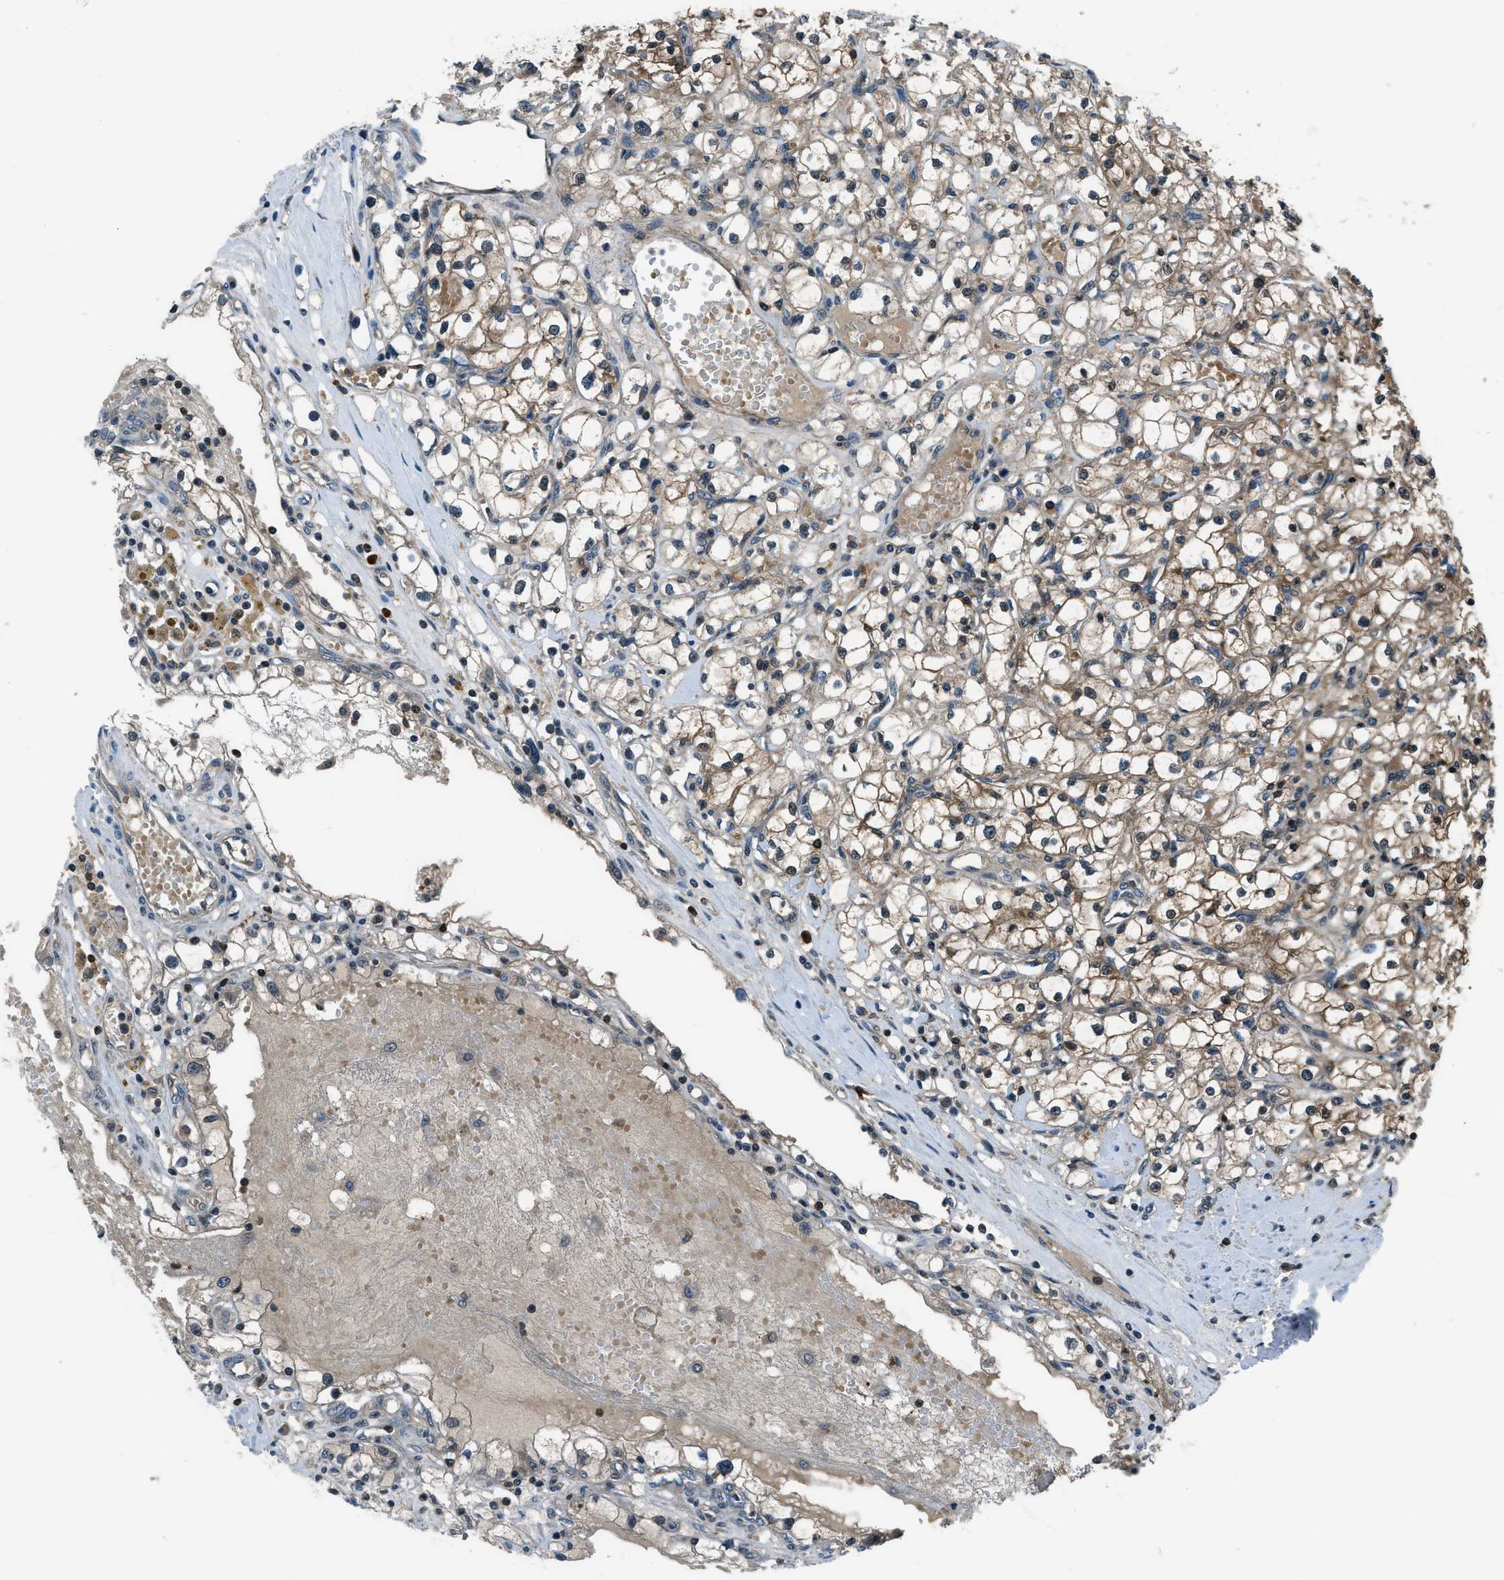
{"staining": {"intensity": "moderate", "quantity": ">75%", "location": "cytoplasmic/membranous"}, "tissue": "renal cancer", "cell_type": "Tumor cells", "image_type": "cancer", "snomed": [{"axis": "morphology", "description": "Adenocarcinoma, NOS"}, {"axis": "topography", "description": "Kidney"}], "caption": "A histopathology image showing moderate cytoplasmic/membranous staining in about >75% of tumor cells in renal adenocarcinoma, as visualized by brown immunohistochemical staining.", "gene": "HEBP2", "patient": {"sex": "male", "age": 56}}